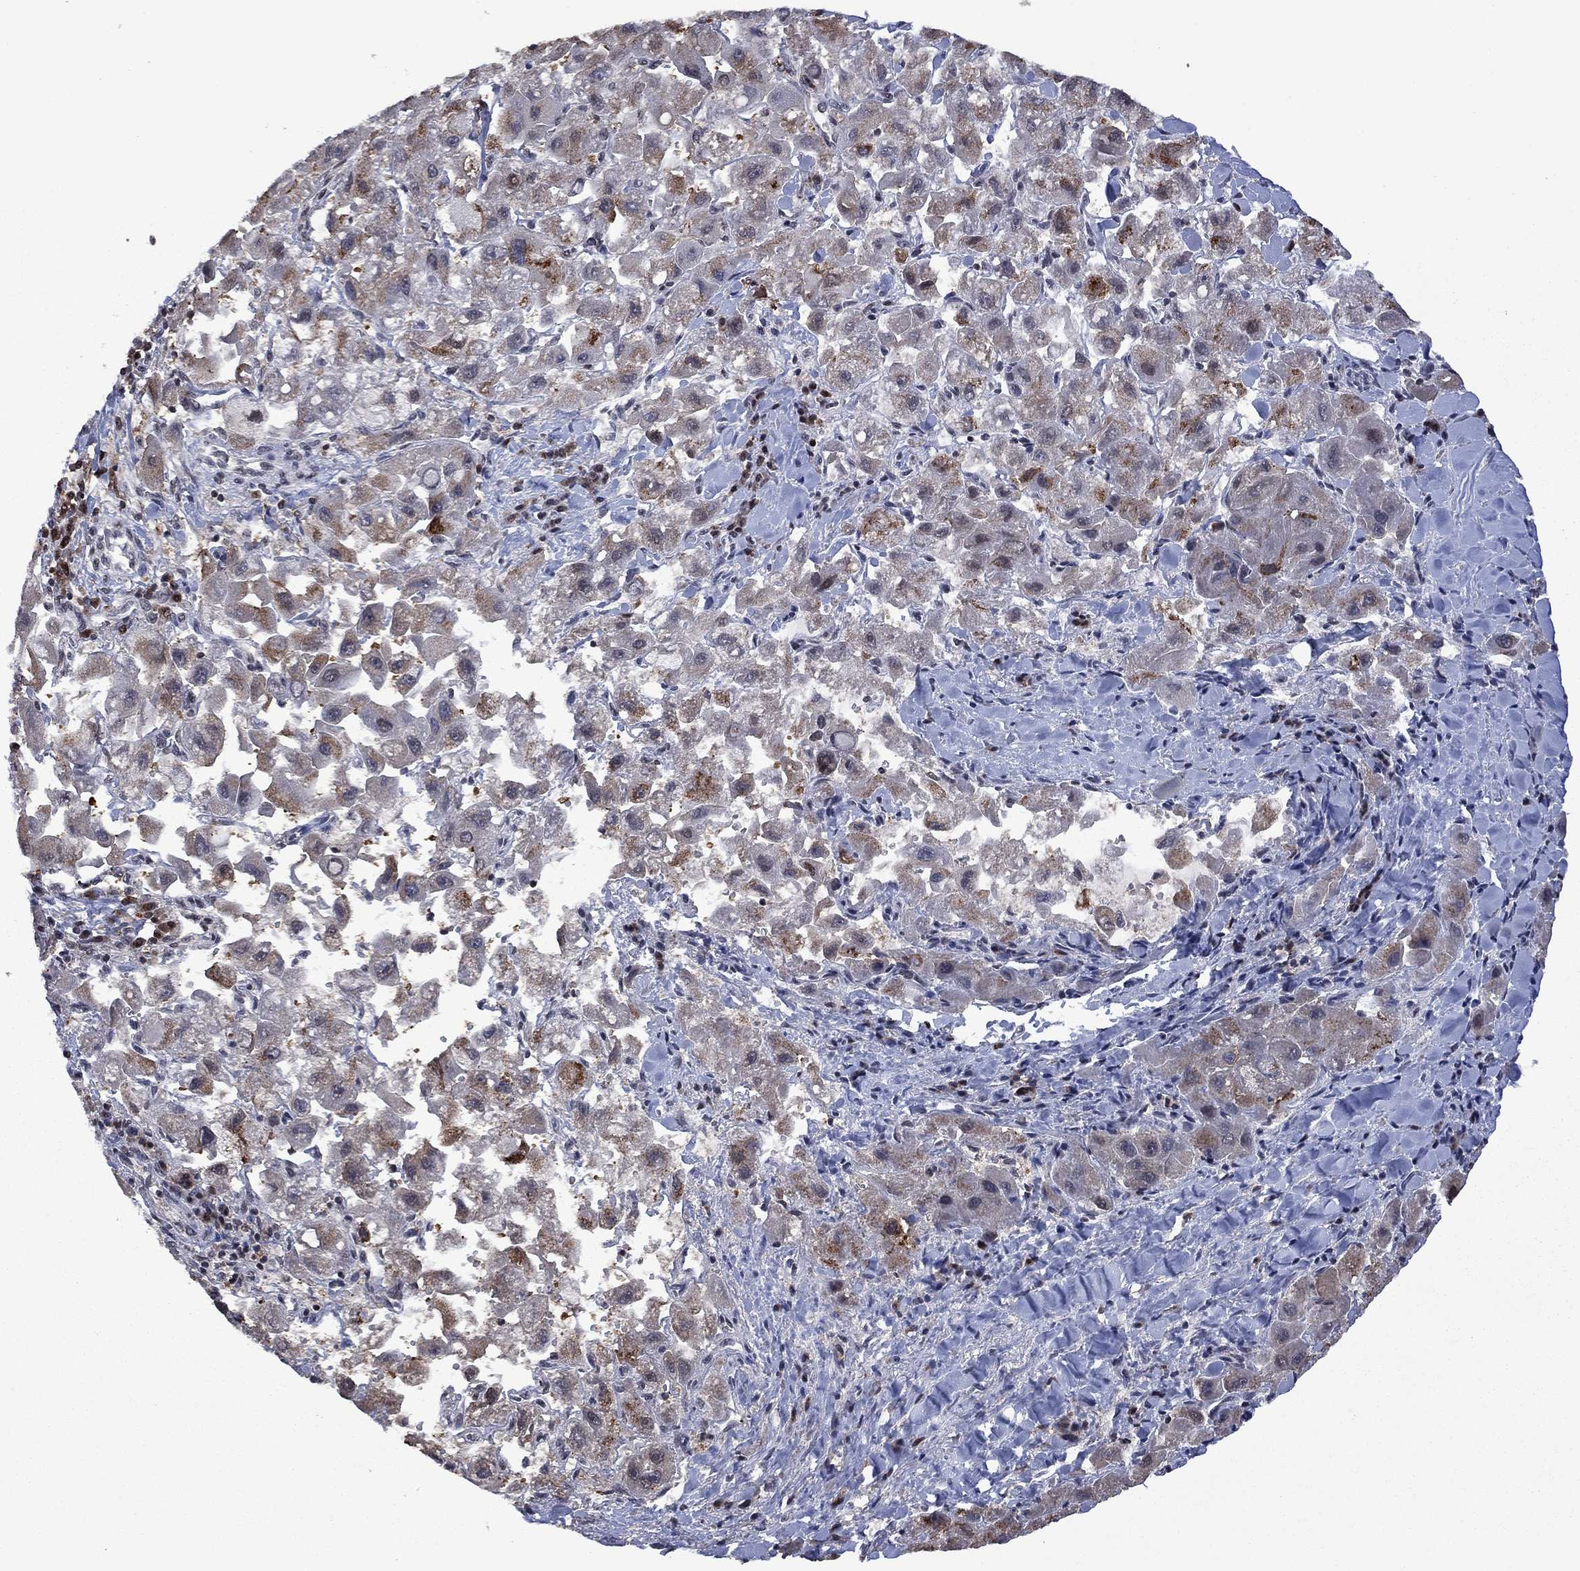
{"staining": {"intensity": "moderate", "quantity": "<25%", "location": "cytoplasmic/membranous"}, "tissue": "liver cancer", "cell_type": "Tumor cells", "image_type": "cancer", "snomed": [{"axis": "morphology", "description": "Carcinoma, Hepatocellular, NOS"}, {"axis": "topography", "description": "Liver"}], "caption": "Immunohistochemical staining of human liver cancer (hepatocellular carcinoma) reveals moderate cytoplasmic/membranous protein expression in about <25% of tumor cells. (Stains: DAB in brown, nuclei in blue, Microscopy: brightfield microscopy at high magnification).", "gene": "FBL", "patient": {"sex": "male", "age": 24}}